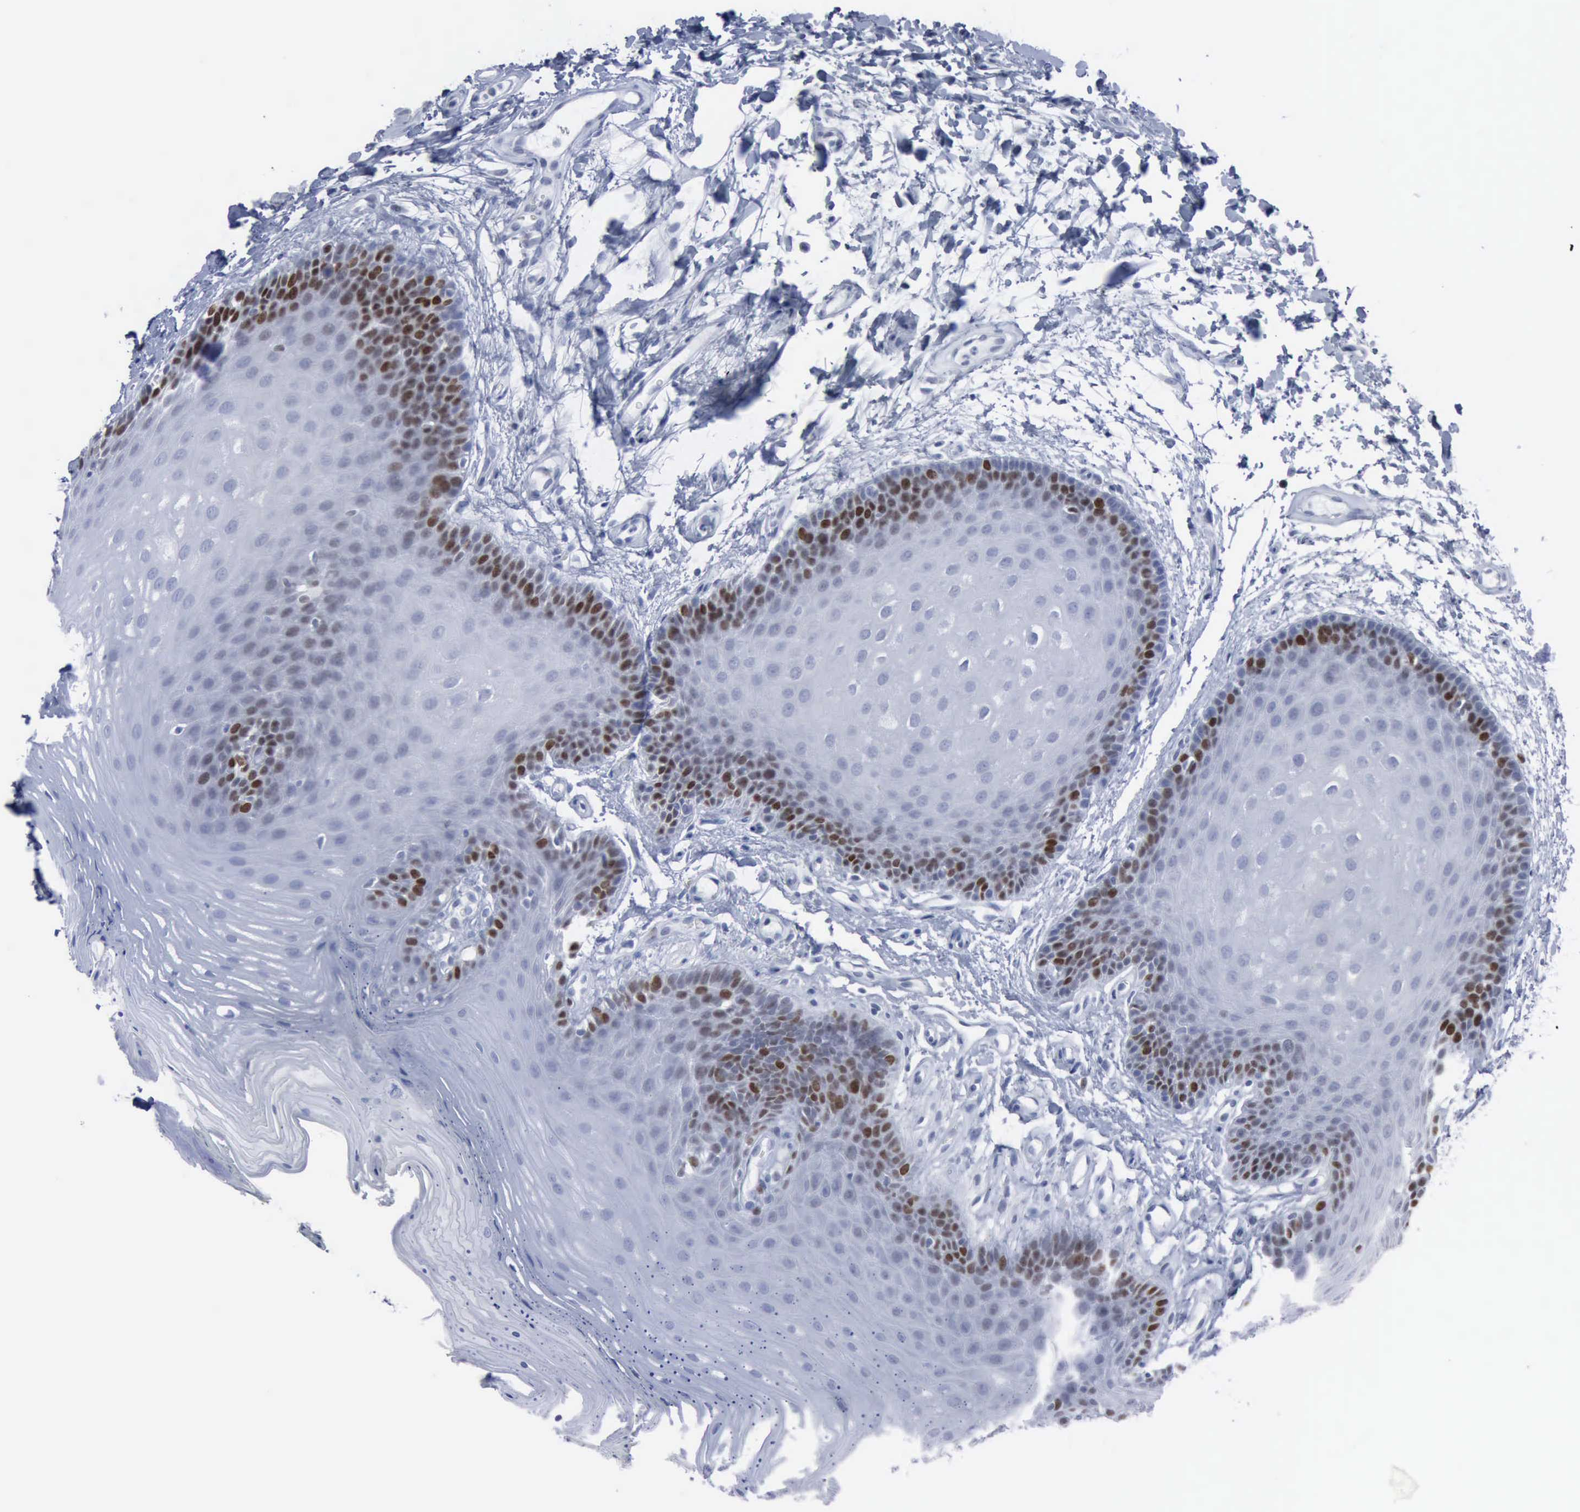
{"staining": {"intensity": "strong", "quantity": "<25%", "location": "nuclear"}, "tissue": "oral mucosa", "cell_type": "Squamous epithelial cells", "image_type": "normal", "snomed": [{"axis": "morphology", "description": "Normal tissue, NOS"}, {"axis": "topography", "description": "Oral tissue"}], "caption": "Protein expression analysis of normal oral mucosa displays strong nuclear staining in approximately <25% of squamous epithelial cells. (DAB = brown stain, brightfield microscopy at high magnification).", "gene": "MCM5", "patient": {"sex": "male", "age": 62}}